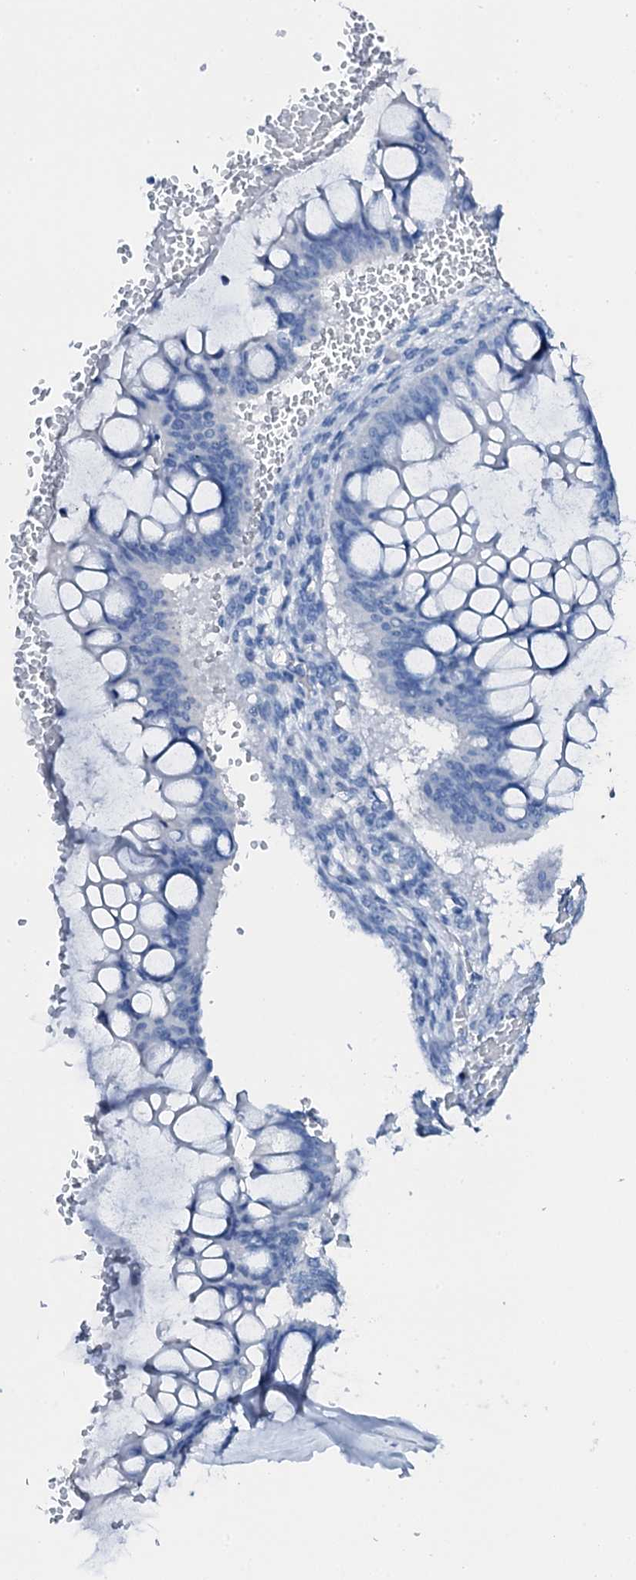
{"staining": {"intensity": "negative", "quantity": "none", "location": "none"}, "tissue": "ovarian cancer", "cell_type": "Tumor cells", "image_type": "cancer", "snomed": [{"axis": "morphology", "description": "Cystadenocarcinoma, mucinous, NOS"}, {"axis": "topography", "description": "Ovary"}], "caption": "A micrograph of ovarian cancer (mucinous cystadenocarcinoma) stained for a protein reveals no brown staining in tumor cells. (Immunohistochemistry (ihc), brightfield microscopy, high magnification).", "gene": "PTH", "patient": {"sex": "female", "age": 73}}